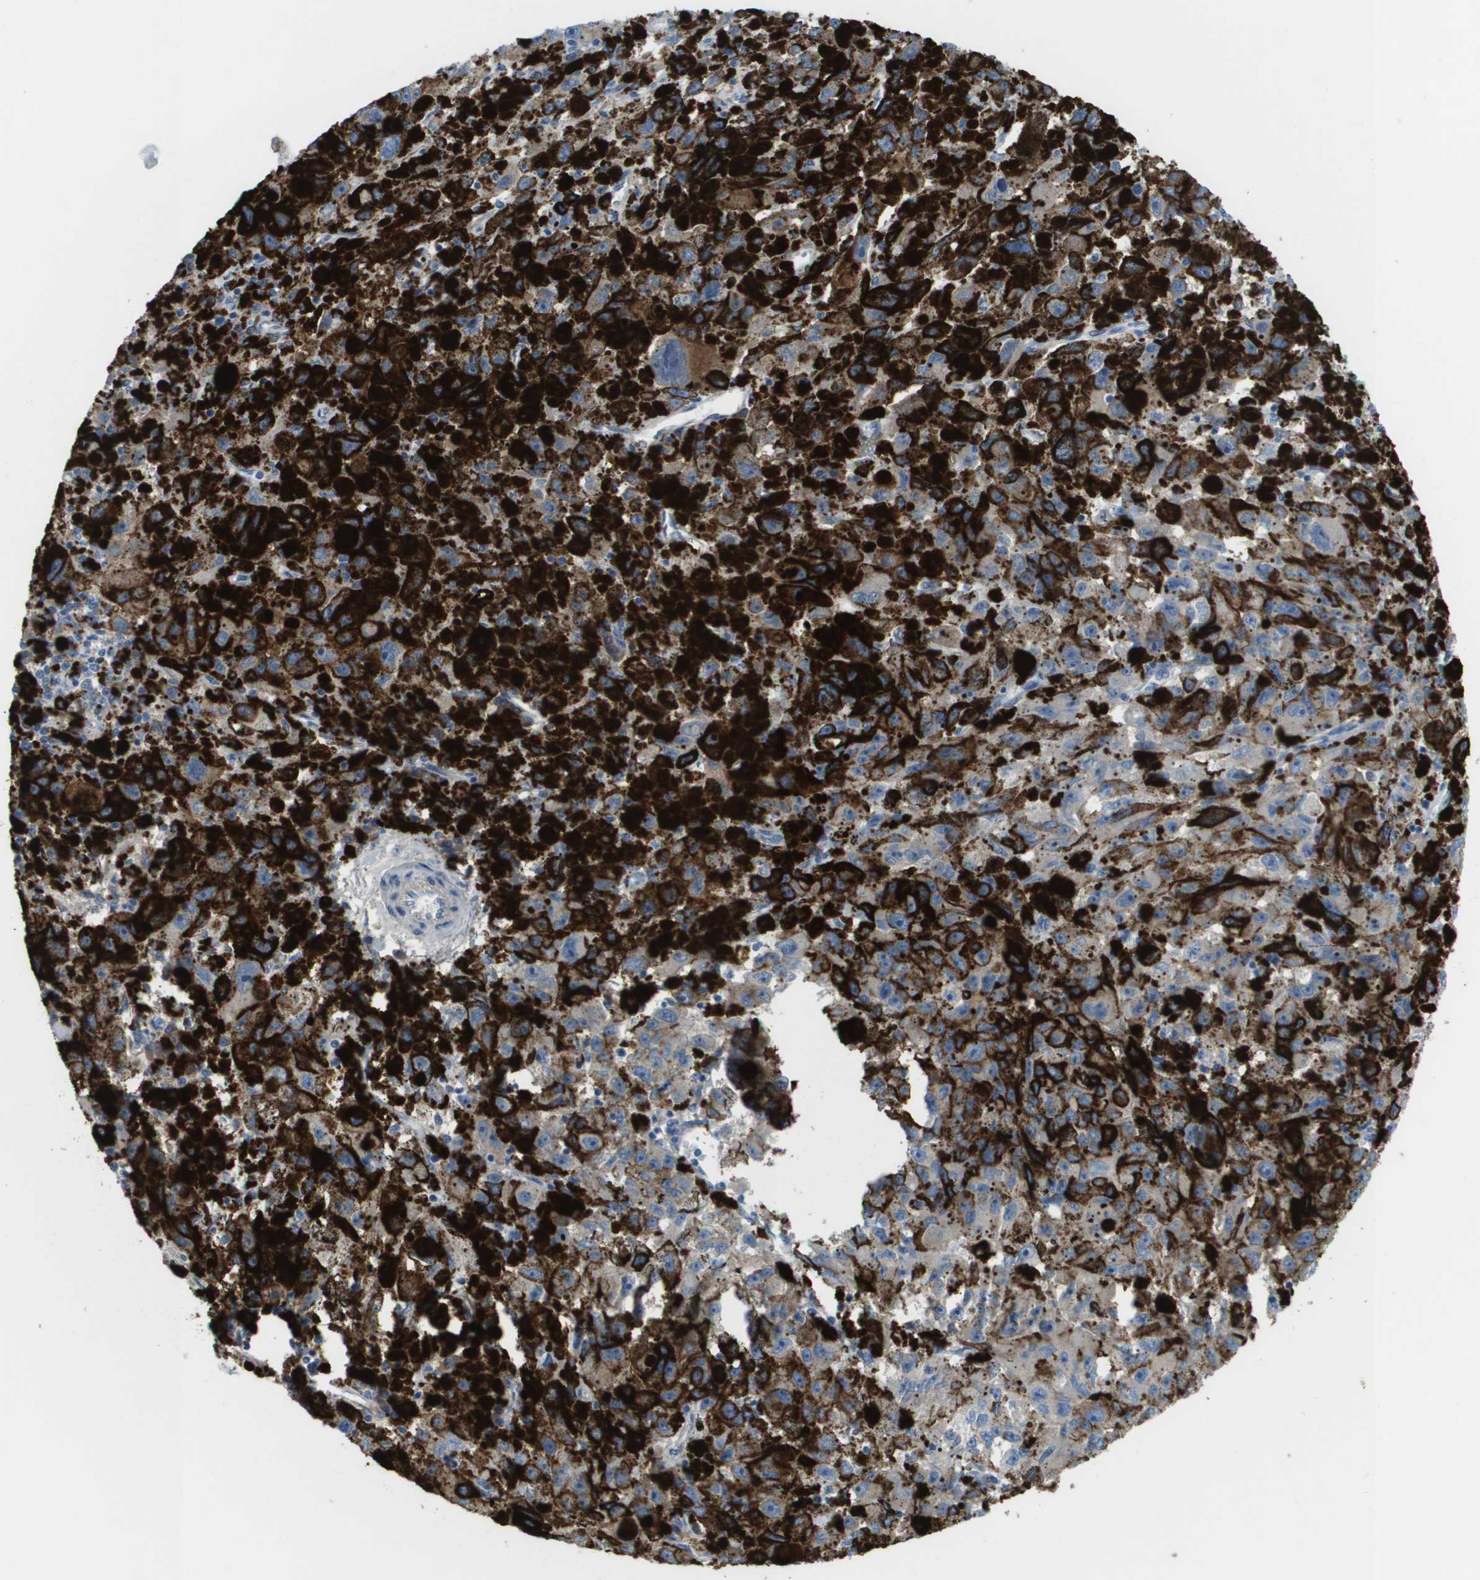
{"staining": {"intensity": "weak", "quantity": "<25%", "location": "cytoplasmic/membranous"}, "tissue": "melanoma", "cell_type": "Tumor cells", "image_type": "cancer", "snomed": [{"axis": "morphology", "description": "Malignant melanoma, NOS"}, {"axis": "topography", "description": "Skin"}], "caption": "Melanoma was stained to show a protein in brown. There is no significant expression in tumor cells.", "gene": "CLCN2", "patient": {"sex": "female", "age": 104}}